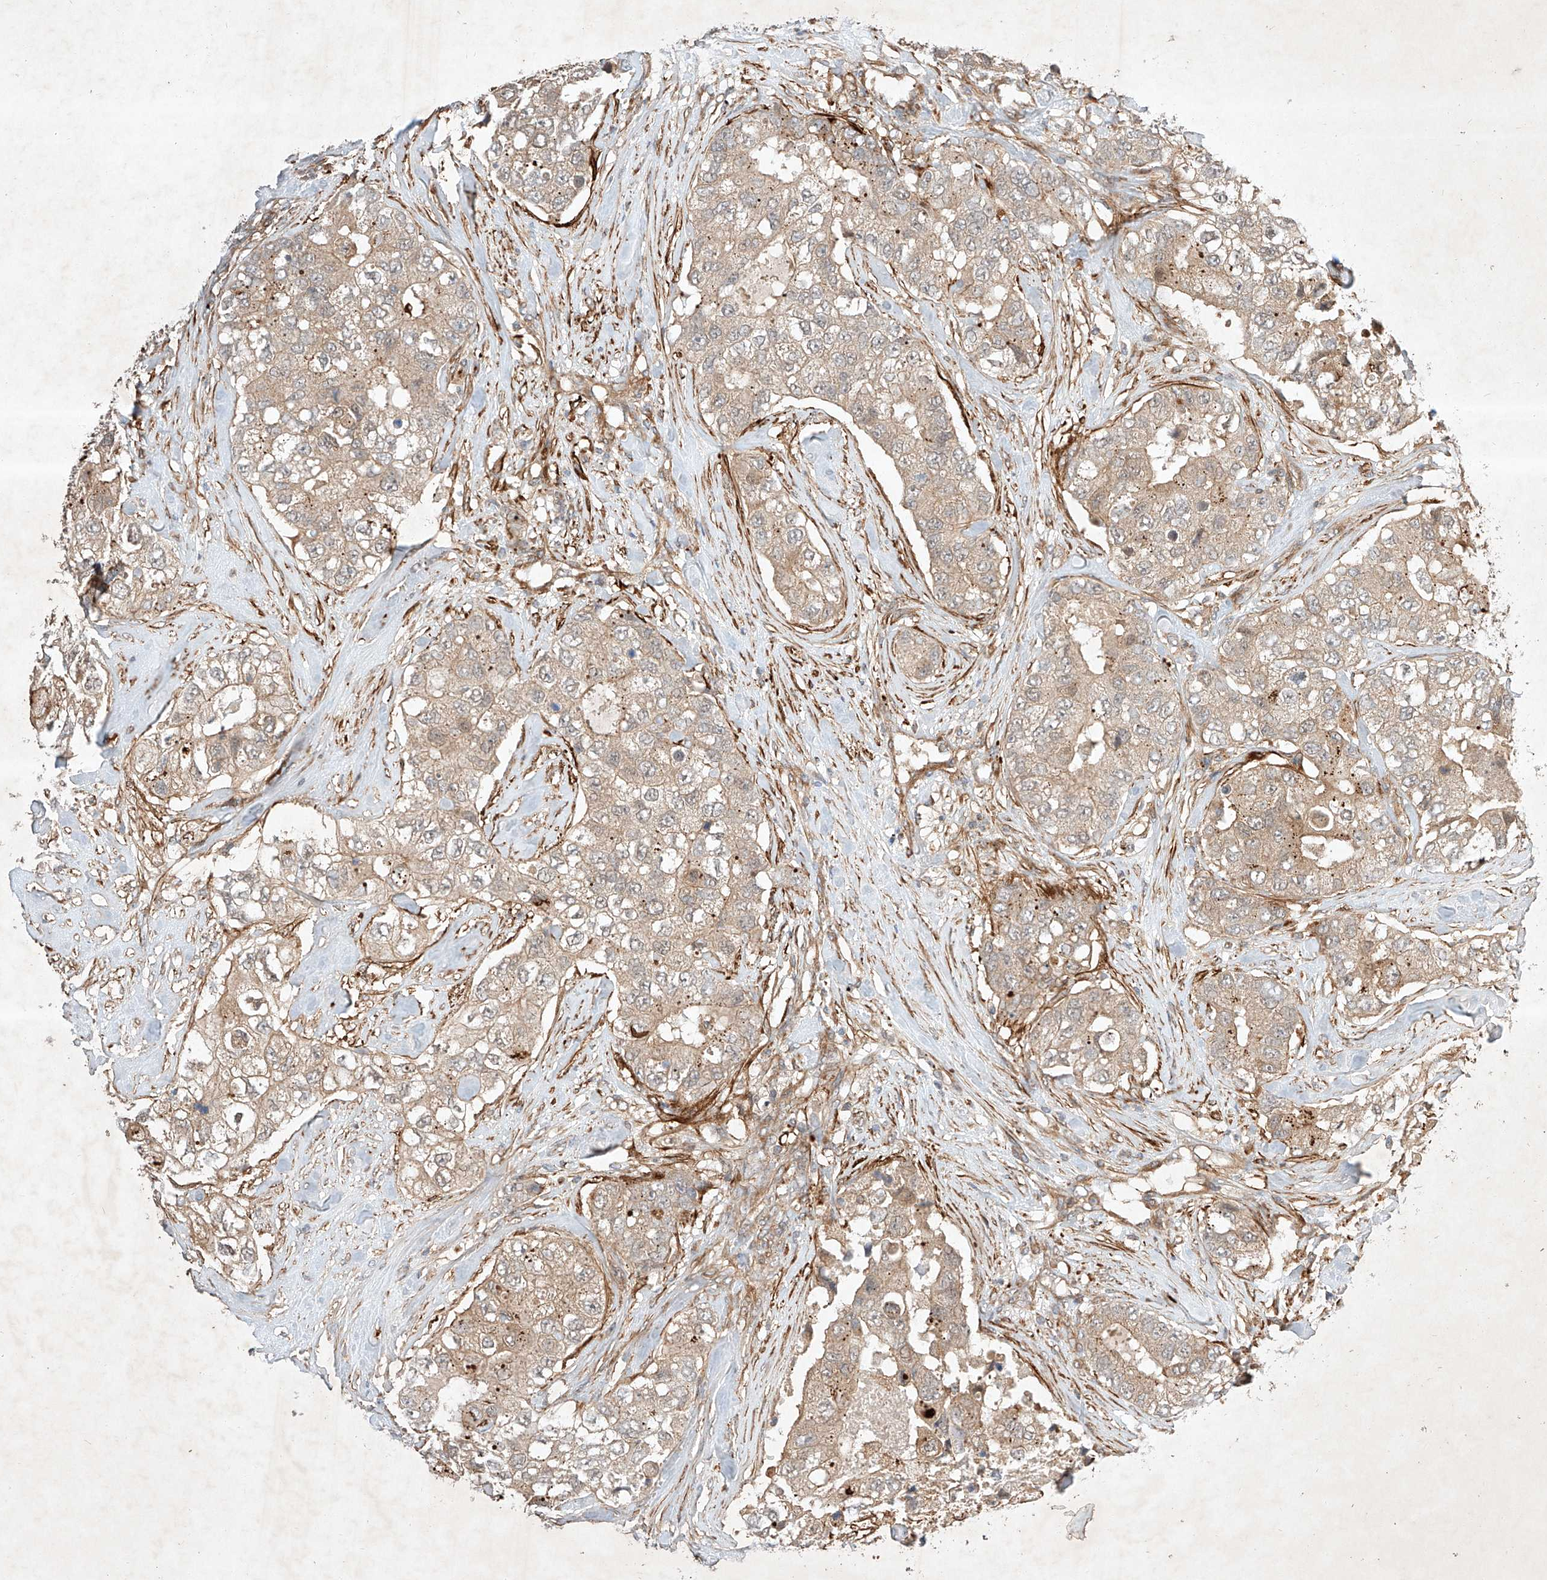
{"staining": {"intensity": "weak", "quantity": ">75%", "location": "cytoplasmic/membranous"}, "tissue": "breast cancer", "cell_type": "Tumor cells", "image_type": "cancer", "snomed": [{"axis": "morphology", "description": "Duct carcinoma"}, {"axis": "topography", "description": "Breast"}], "caption": "This is an image of IHC staining of breast cancer (invasive ductal carcinoma), which shows weak expression in the cytoplasmic/membranous of tumor cells.", "gene": "ARHGAP33", "patient": {"sex": "female", "age": 62}}